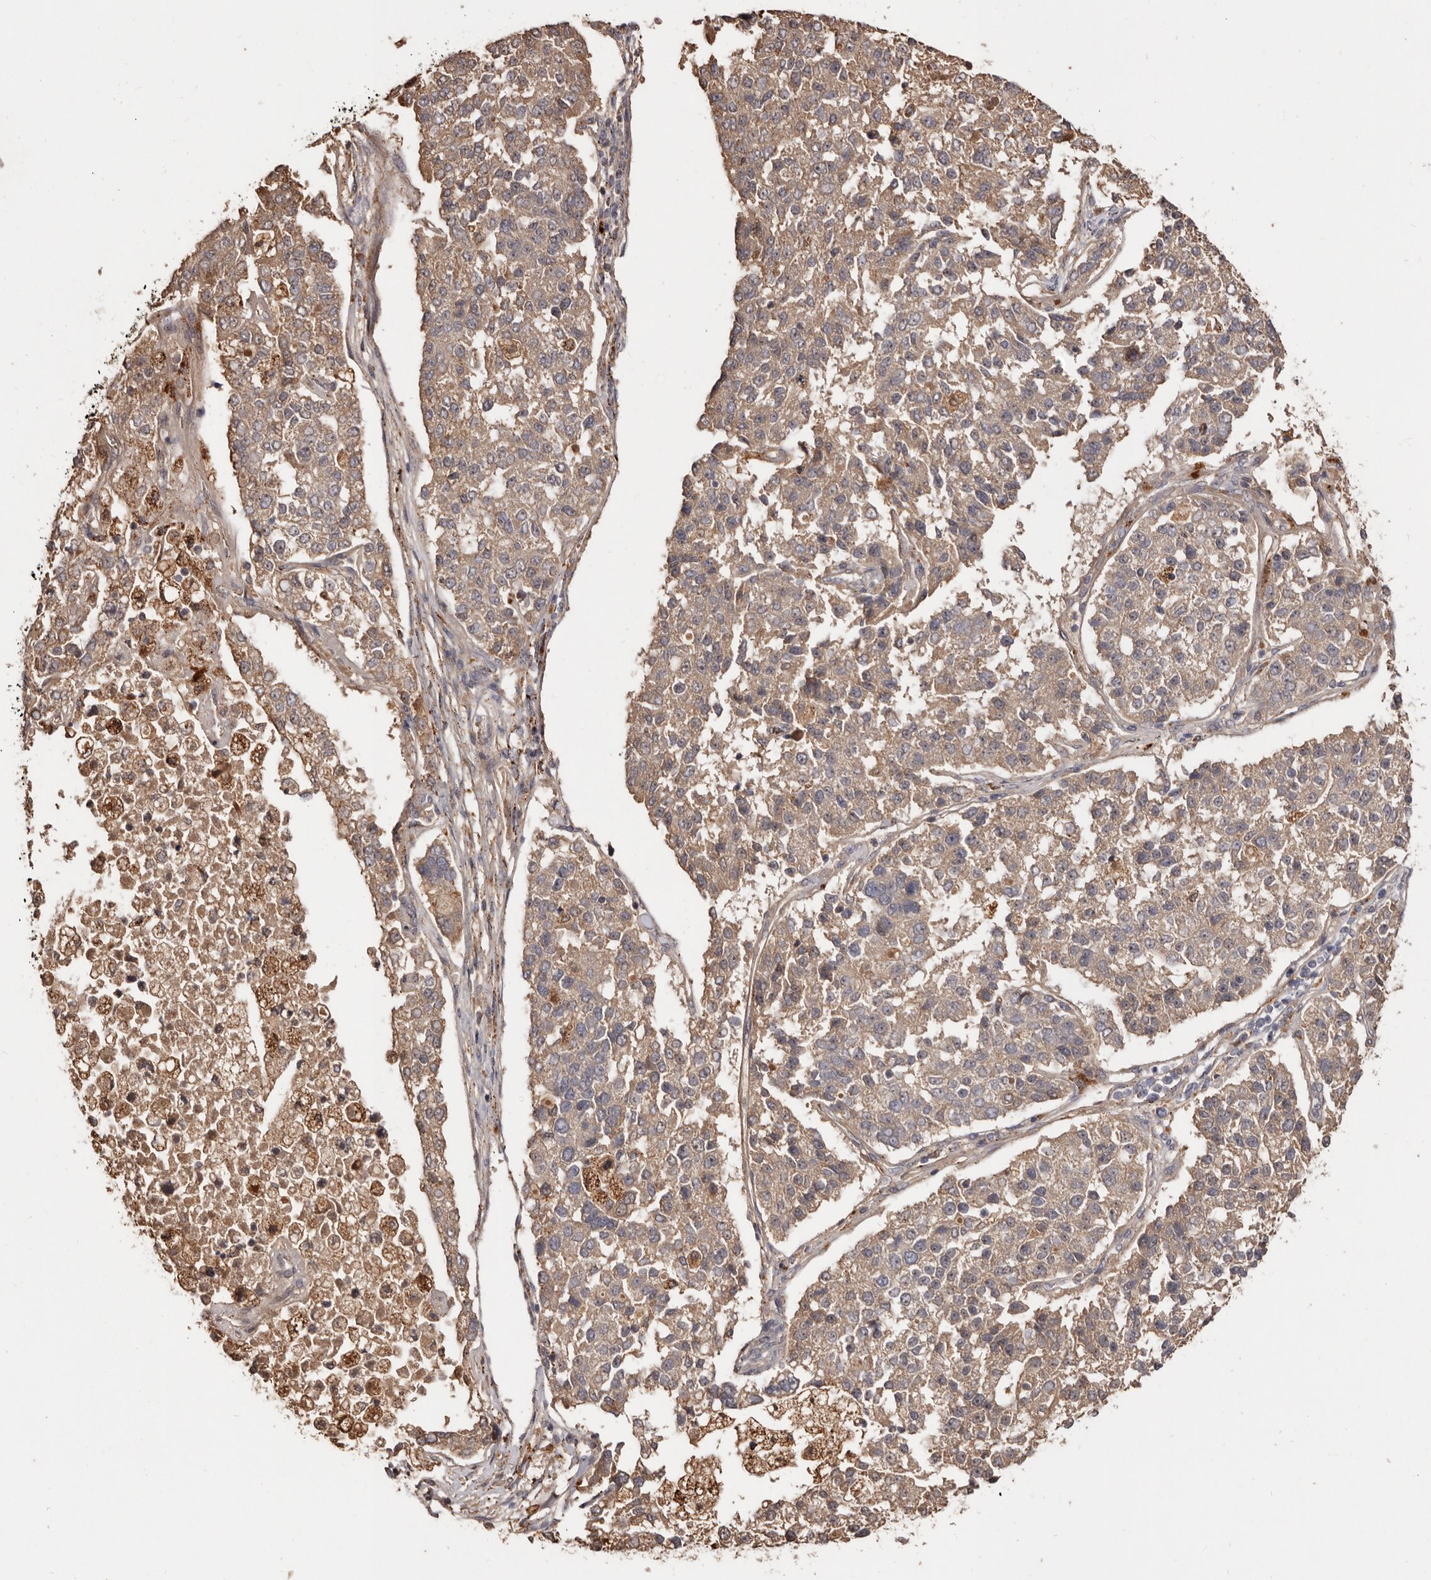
{"staining": {"intensity": "weak", "quantity": ">75%", "location": "cytoplasmic/membranous"}, "tissue": "pancreatic cancer", "cell_type": "Tumor cells", "image_type": "cancer", "snomed": [{"axis": "morphology", "description": "Adenocarcinoma, NOS"}, {"axis": "topography", "description": "Pancreas"}], "caption": "This micrograph exhibits pancreatic cancer stained with immunohistochemistry (IHC) to label a protein in brown. The cytoplasmic/membranous of tumor cells show weak positivity for the protein. Nuclei are counter-stained blue.", "gene": "AKAP7", "patient": {"sex": "female", "age": 61}}